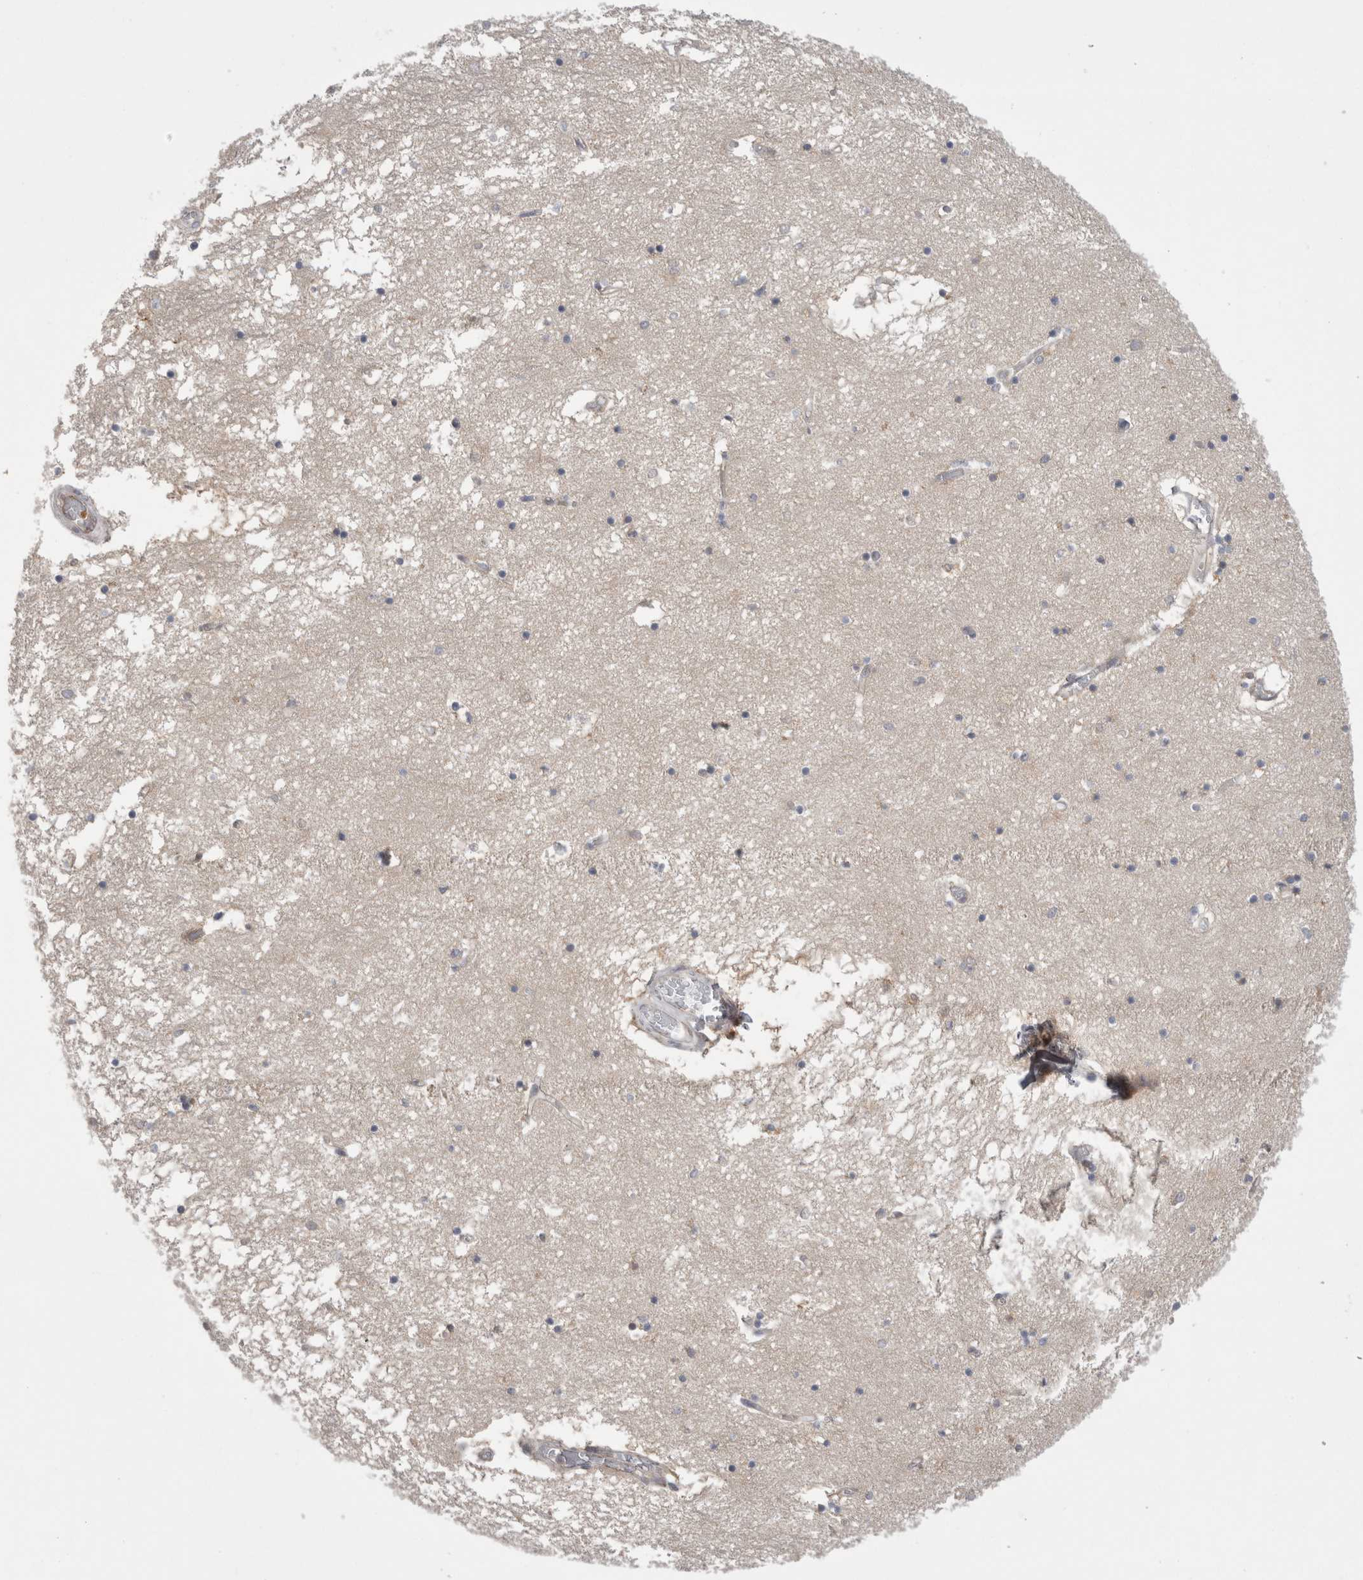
{"staining": {"intensity": "weak", "quantity": "<25%", "location": "cytoplasmic/membranous"}, "tissue": "hippocampus", "cell_type": "Glial cells", "image_type": "normal", "snomed": [{"axis": "morphology", "description": "Normal tissue, NOS"}, {"axis": "topography", "description": "Hippocampus"}], "caption": "Micrograph shows no significant protein staining in glial cells of benign hippocampus.", "gene": "DARS2", "patient": {"sex": "male", "age": 70}}